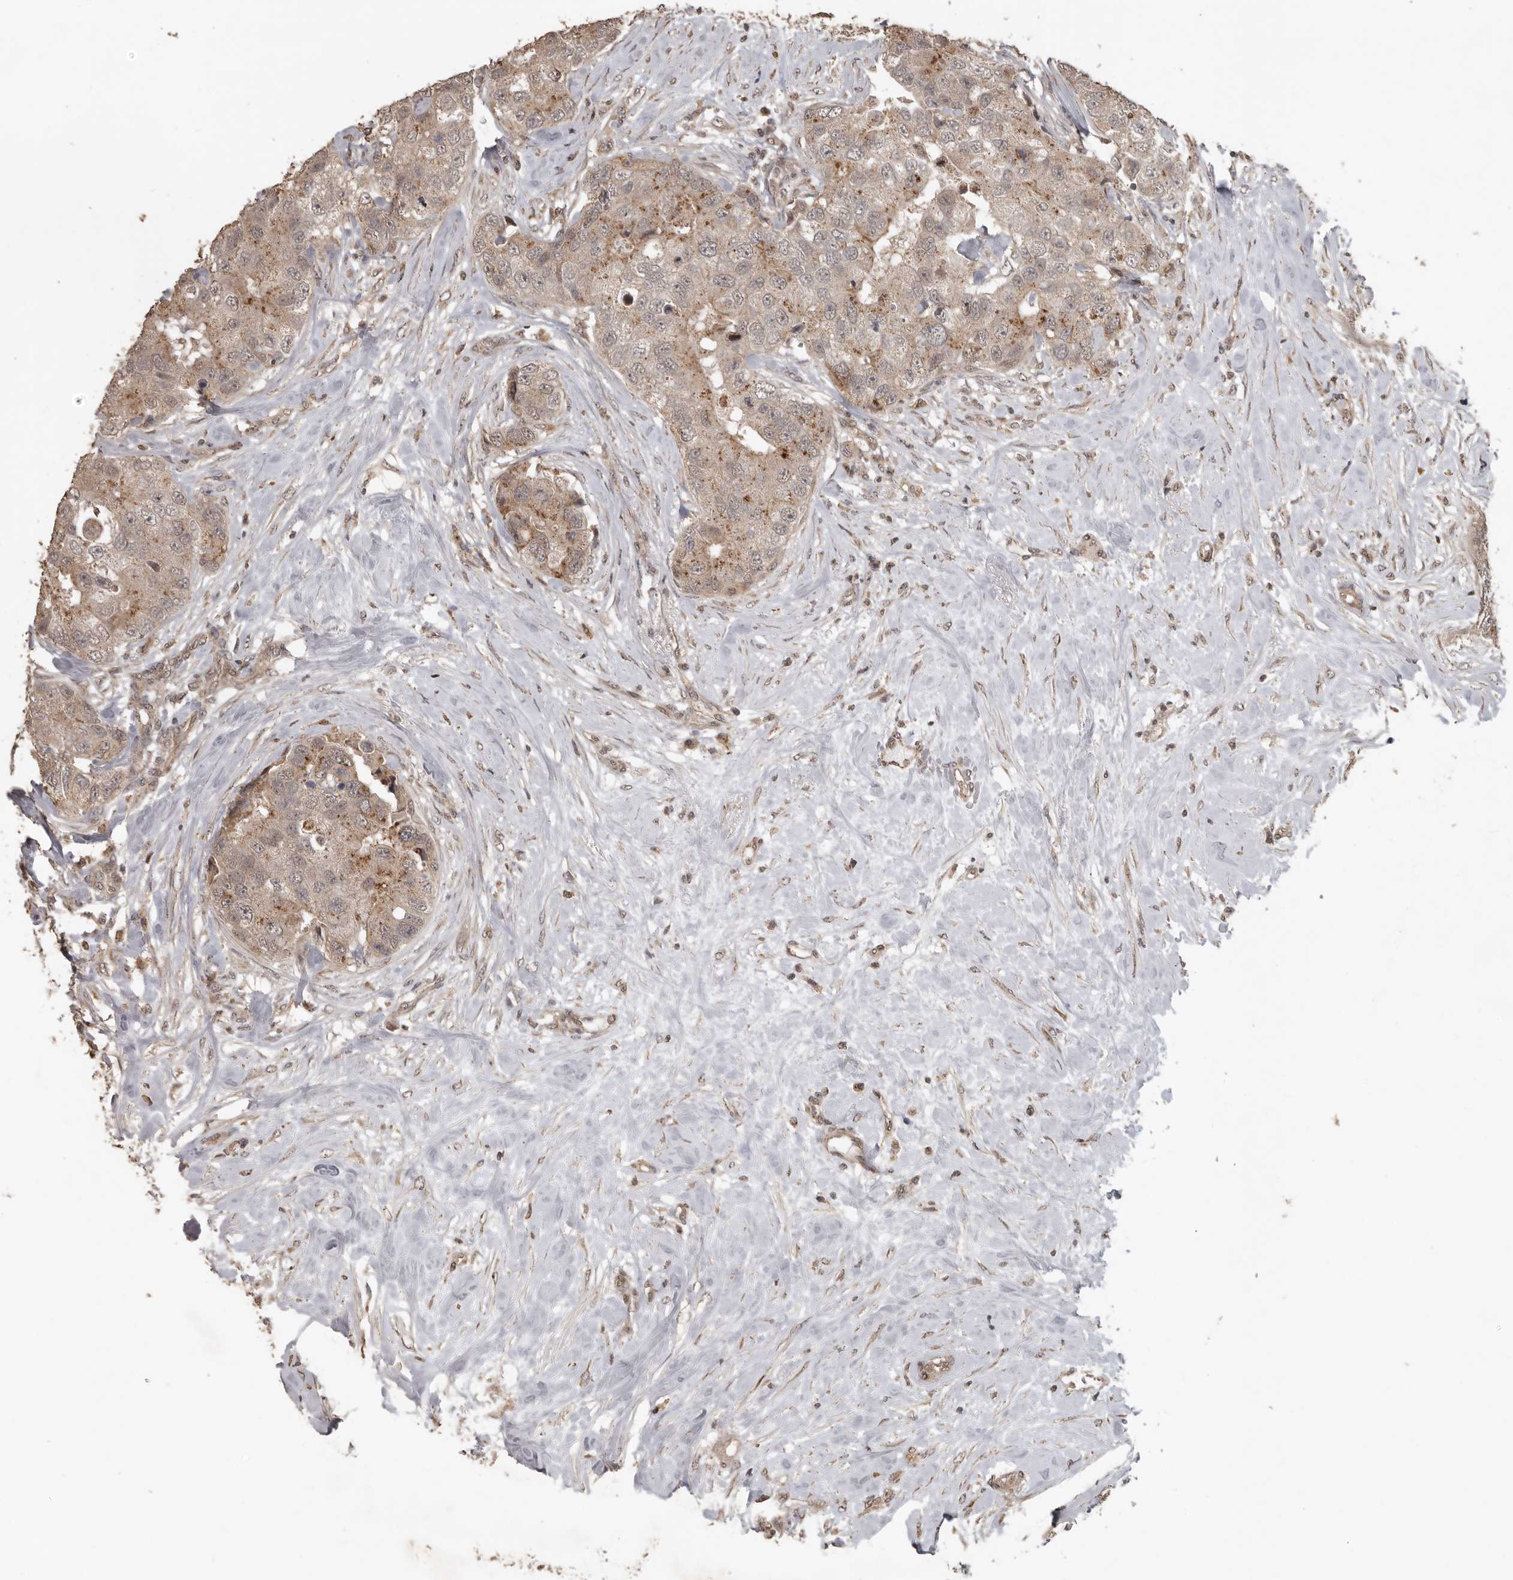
{"staining": {"intensity": "weak", "quantity": ">75%", "location": "cytoplasmic/membranous"}, "tissue": "breast cancer", "cell_type": "Tumor cells", "image_type": "cancer", "snomed": [{"axis": "morphology", "description": "Duct carcinoma"}, {"axis": "topography", "description": "Breast"}], "caption": "Immunohistochemistry (IHC) micrograph of breast invasive ductal carcinoma stained for a protein (brown), which demonstrates low levels of weak cytoplasmic/membranous expression in about >75% of tumor cells.", "gene": "CEP350", "patient": {"sex": "female", "age": 62}}